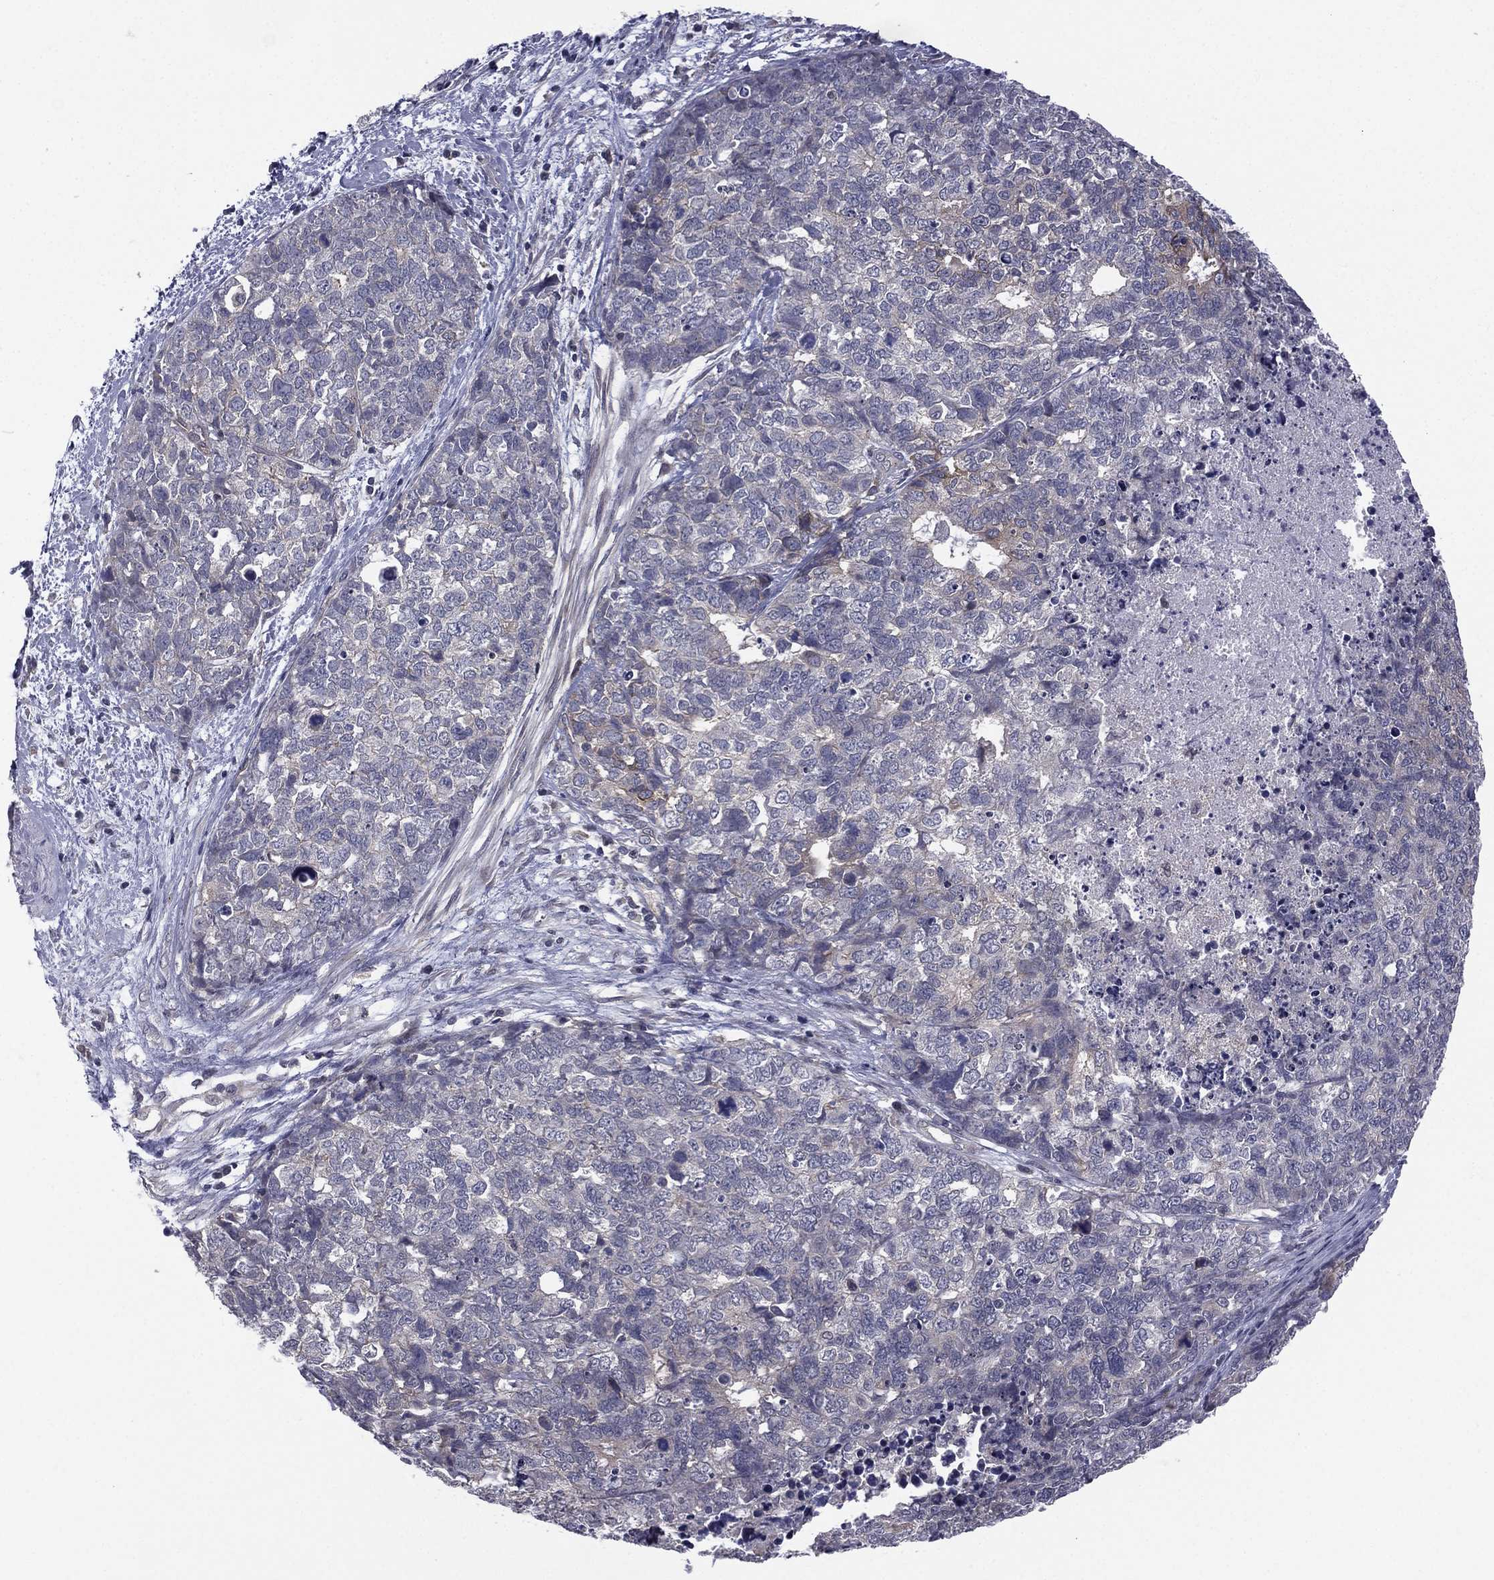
{"staining": {"intensity": "negative", "quantity": "none", "location": "none"}, "tissue": "cervical cancer", "cell_type": "Tumor cells", "image_type": "cancer", "snomed": [{"axis": "morphology", "description": "Squamous cell carcinoma, NOS"}, {"axis": "topography", "description": "Cervix"}], "caption": "Squamous cell carcinoma (cervical) stained for a protein using IHC displays no positivity tumor cells.", "gene": "ACTRT2", "patient": {"sex": "female", "age": 63}}